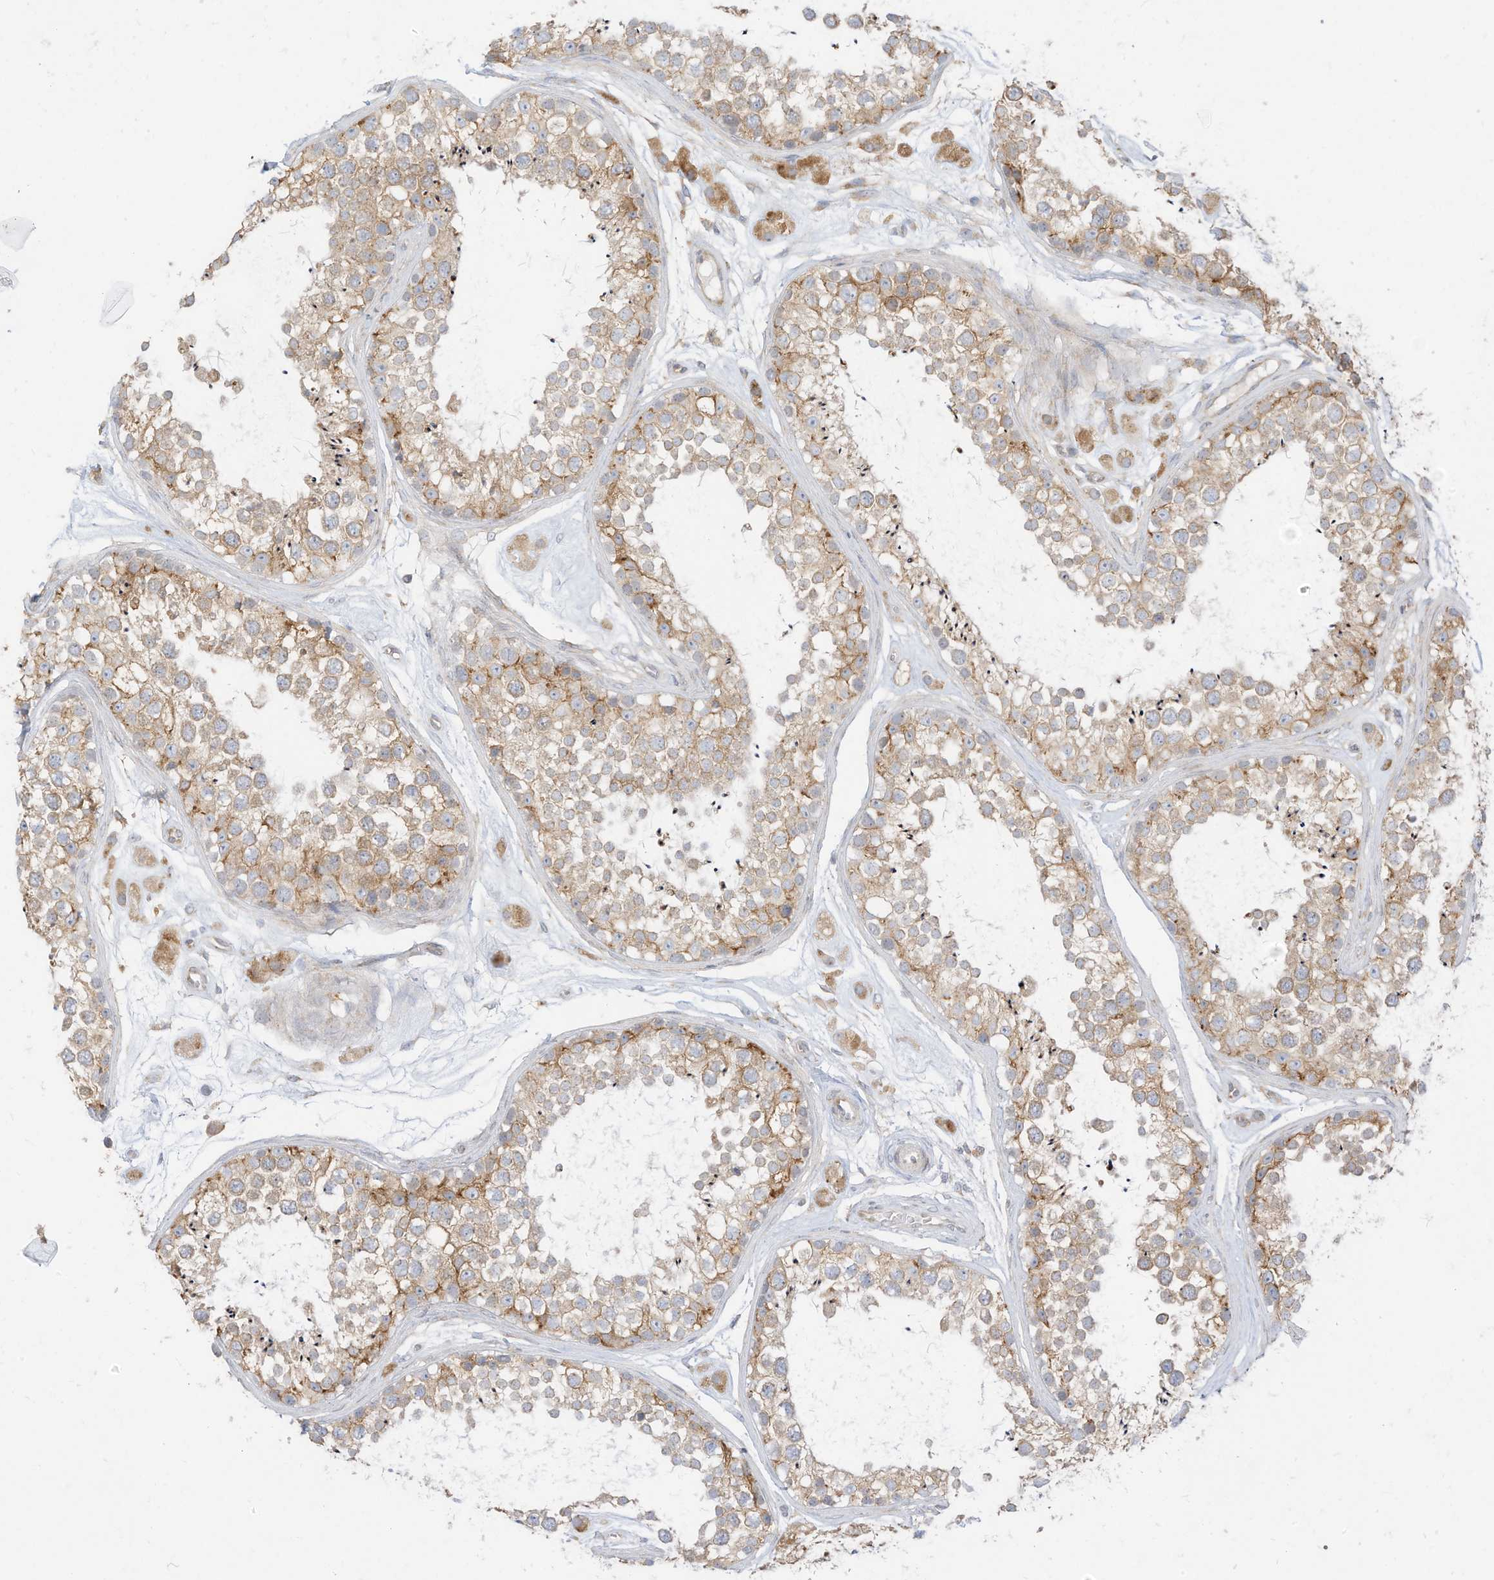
{"staining": {"intensity": "moderate", "quantity": "25%-75%", "location": "cytoplasmic/membranous"}, "tissue": "testis", "cell_type": "Cells in seminiferous ducts", "image_type": "normal", "snomed": [{"axis": "morphology", "description": "Normal tissue, NOS"}, {"axis": "topography", "description": "Testis"}], "caption": "Moderate cytoplasmic/membranous expression for a protein is present in about 25%-75% of cells in seminiferous ducts of normal testis using immunohistochemistry (IHC).", "gene": "STT3A", "patient": {"sex": "male", "age": 25}}